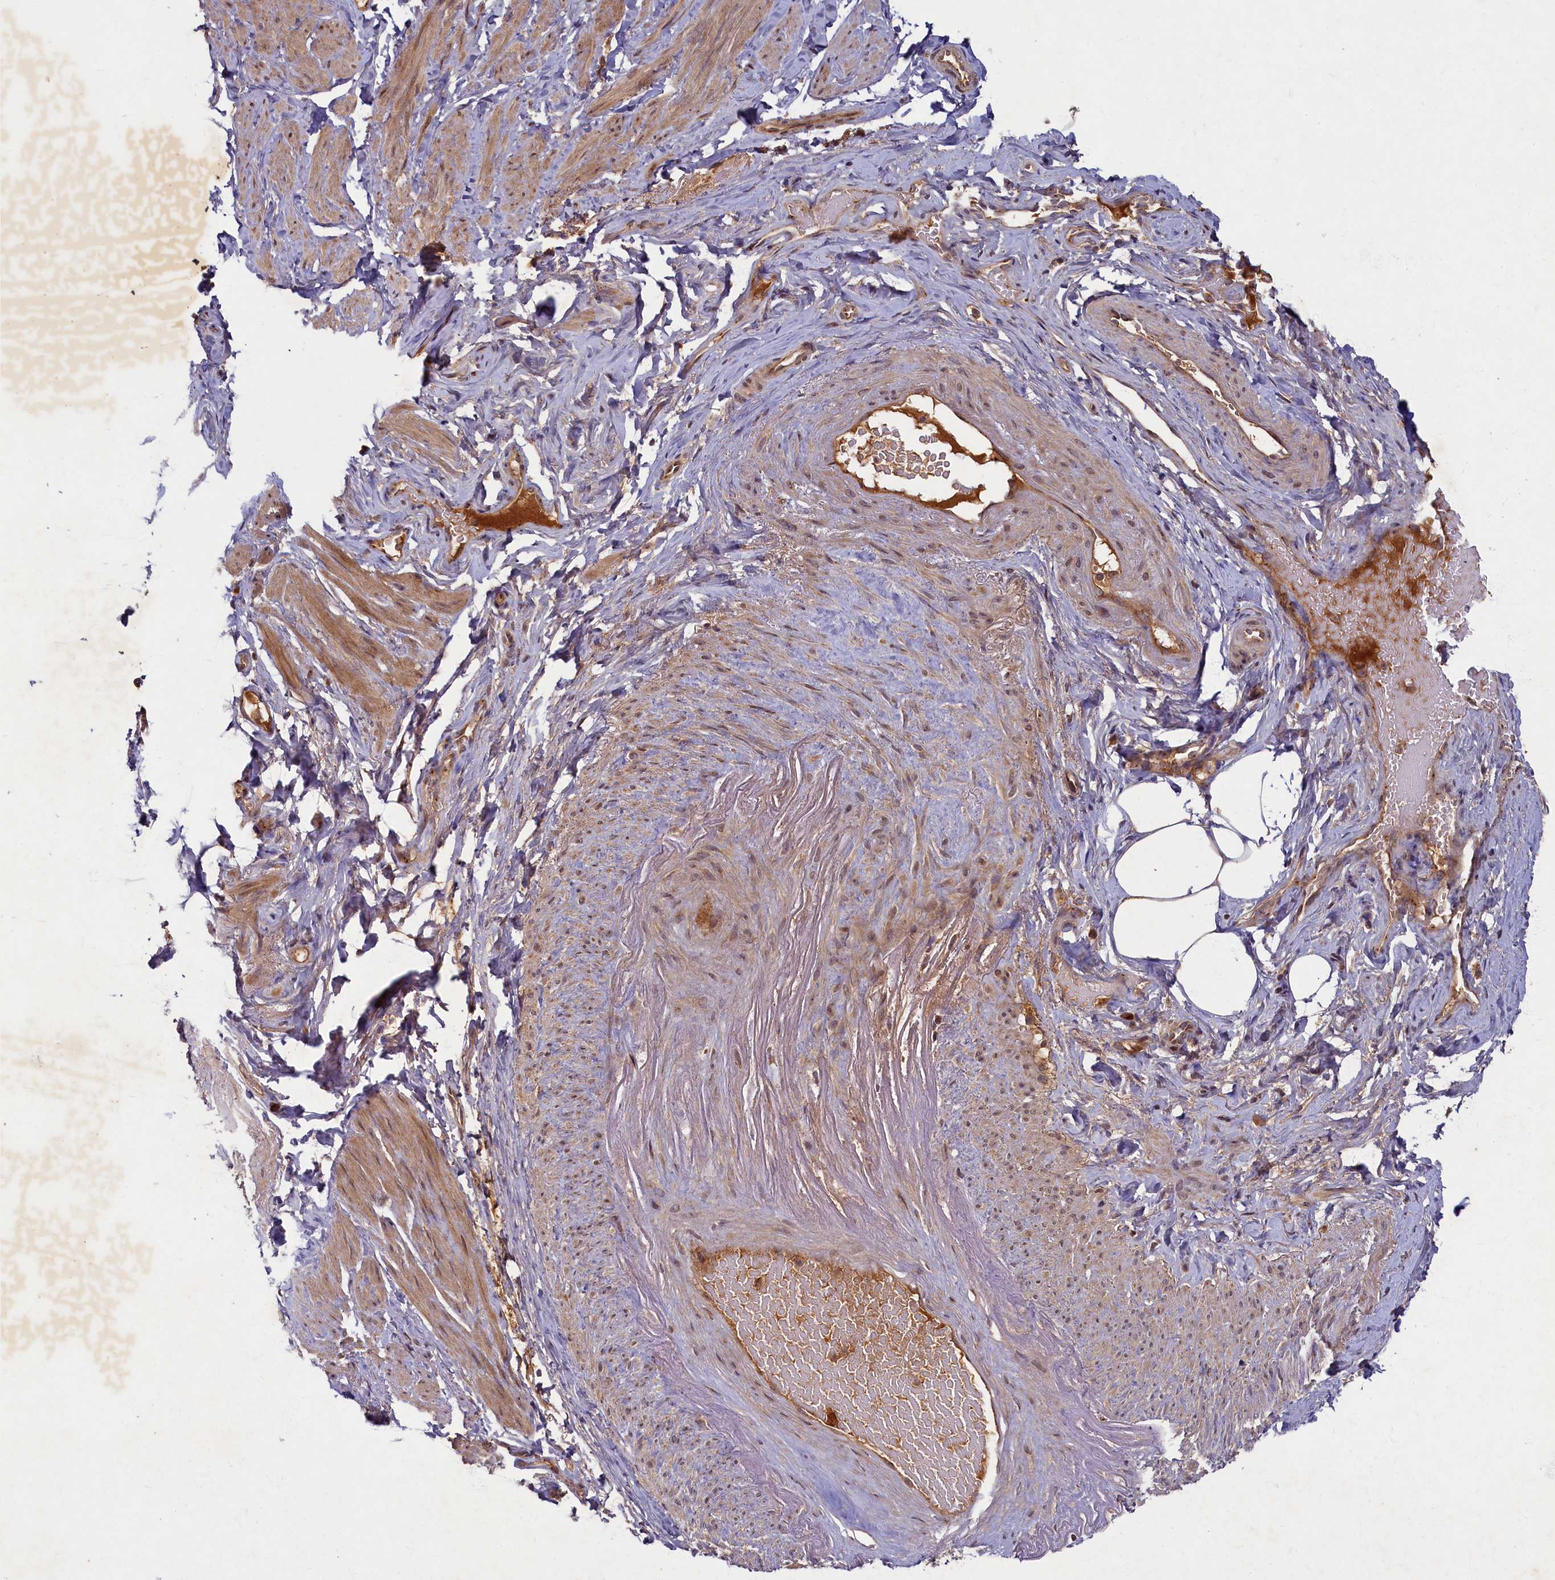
{"staining": {"intensity": "moderate", "quantity": "25%-75%", "location": "cytoplasmic/membranous"}, "tissue": "smooth muscle", "cell_type": "Smooth muscle cells", "image_type": "normal", "snomed": [{"axis": "morphology", "description": "Normal tissue, NOS"}, {"axis": "topography", "description": "Smooth muscle"}, {"axis": "topography", "description": "Peripheral nerve tissue"}], "caption": "A high-resolution image shows immunohistochemistry staining of benign smooth muscle, which exhibits moderate cytoplasmic/membranous expression in about 25%-75% of smooth muscle cells. (Brightfield microscopy of DAB IHC at high magnification).", "gene": "BICD1", "patient": {"sex": "male", "age": 69}}